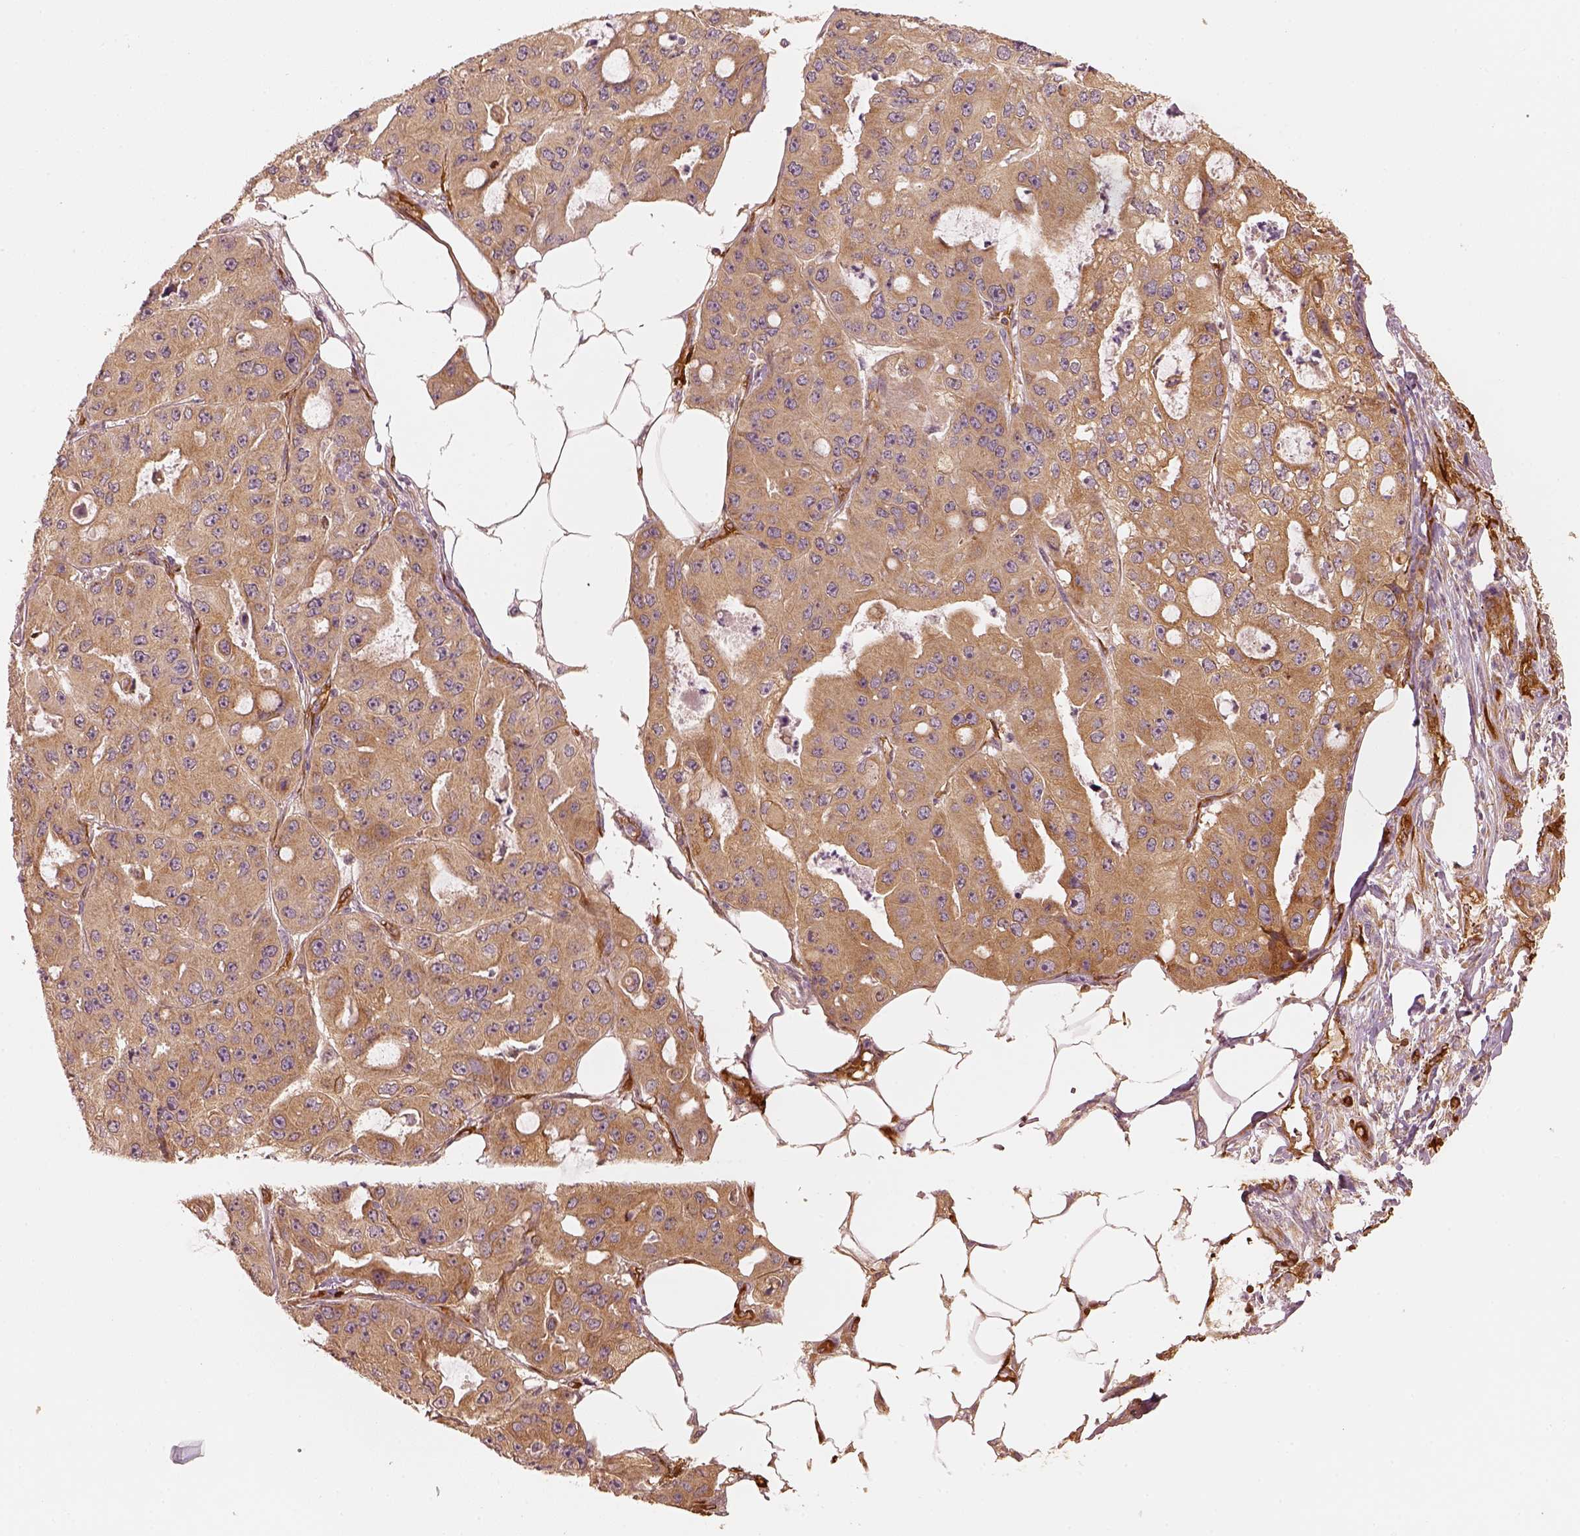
{"staining": {"intensity": "moderate", "quantity": ">75%", "location": "cytoplasmic/membranous"}, "tissue": "ovarian cancer", "cell_type": "Tumor cells", "image_type": "cancer", "snomed": [{"axis": "morphology", "description": "Cystadenocarcinoma, serous, NOS"}, {"axis": "topography", "description": "Ovary"}], "caption": "Immunohistochemical staining of ovarian serous cystadenocarcinoma exhibits medium levels of moderate cytoplasmic/membranous positivity in about >75% of tumor cells.", "gene": "FSCN1", "patient": {"sex": "female", "age": 56}}